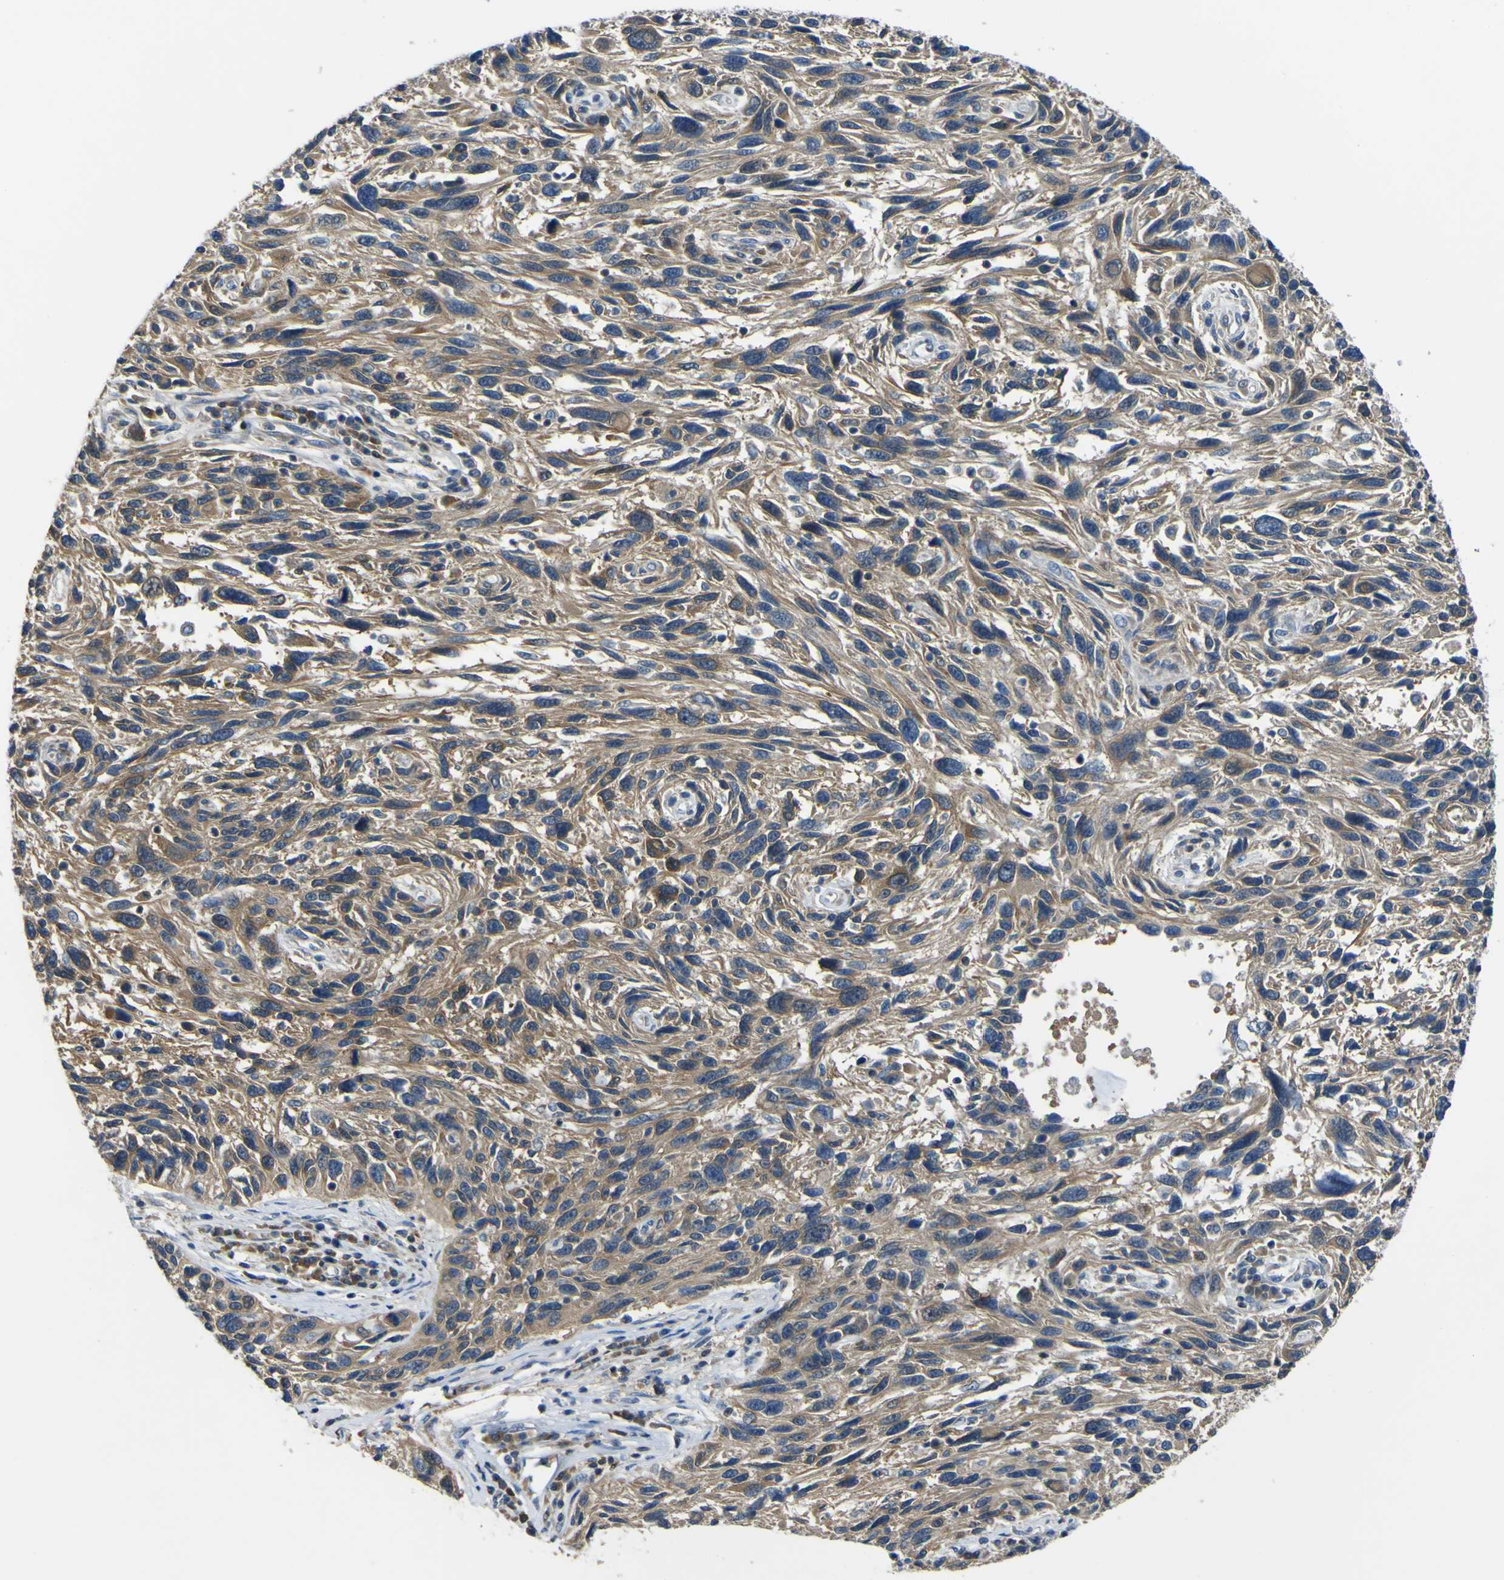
{"staining": {"intensity": "moderate", "quantity": ">75%", "location": "cytoplasmic/membranous"}, "tissue": "melanoma", "cell_type": "Tumor cells", "image_type": "cancer", "snomed": [{"axis": "morphology", "description": "Malignant melanoma, NOS"}, {"axis": "topography", "description": "Skin"}], "caption": "Immunohistochemistry photomicrograph of neoplastic tissue: human malignant melanoma stained using immunohistochemistry (IHC) exhibits medium levels of moderate protein expression localized specifically in the cytoplasmic/membranous of tumor cells, appearing as a cytoplasmic/membranous brown color.", "gene": "EML2", "patient": {"sex": "male", "age": 53}}